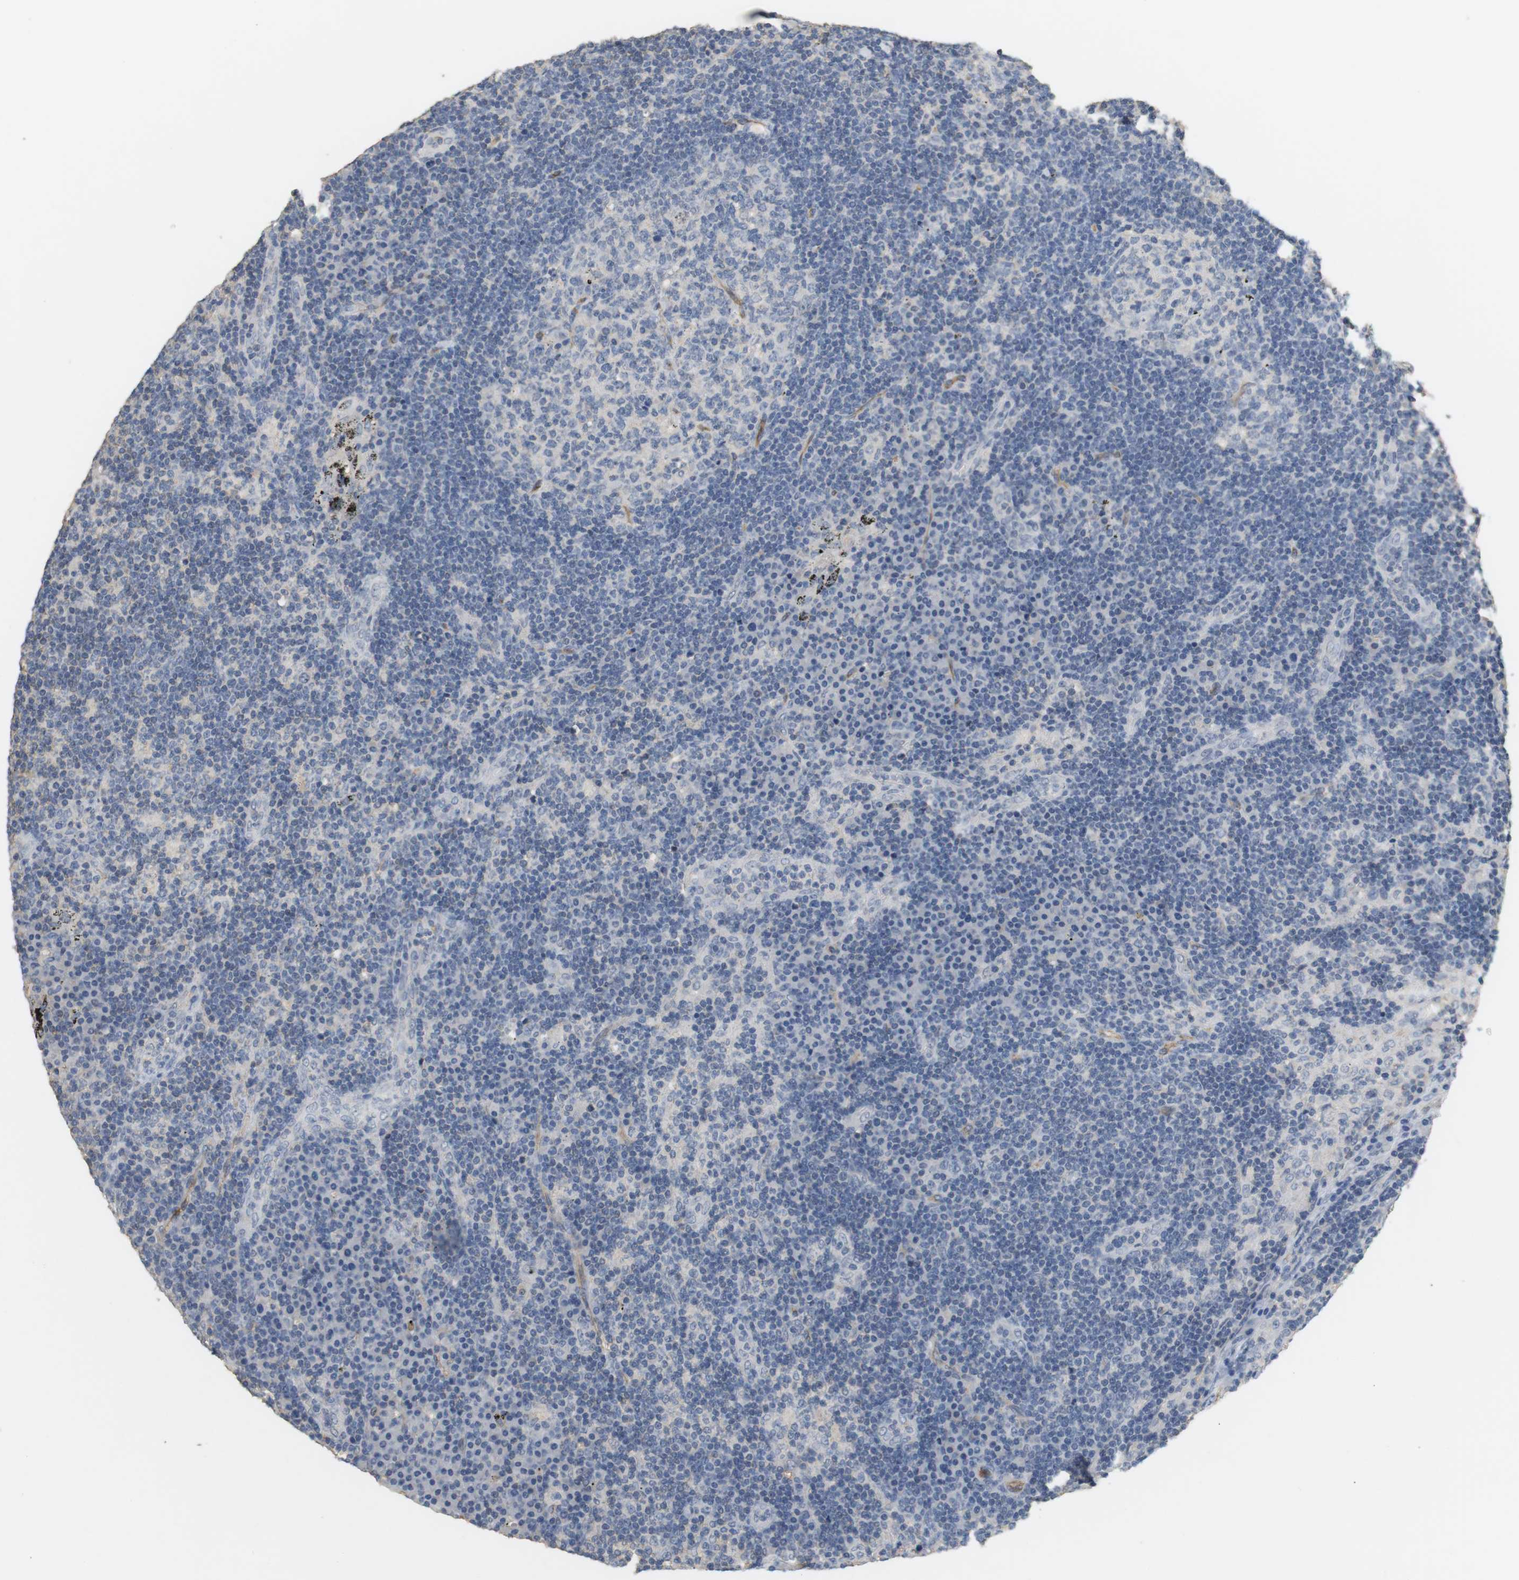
{"staining": {"intensity": "negative", "quantity": "none", "location": "none"}, "tissue": "lymph node", "cell_type": "Germinal center cells", "image_type": "normal", "snomed": [{"axis": "morphology", "description": "Normal tissue, NOS"}, {"axis": "morphology", "description": "Squamous cell carcinoma, metastatic, NOS"}, {"axis": "topography", "description": "Lymph node"}], "caption": "Immunohistochemical staining of benign human lymph node displays no significant staining in germinal center cells. The staining is performed using DAB brown chromogen with nuclei counter-stained in using hematoxylin.", "gene": "OSR1", "patient": {"sex": "female", "age": 53}}